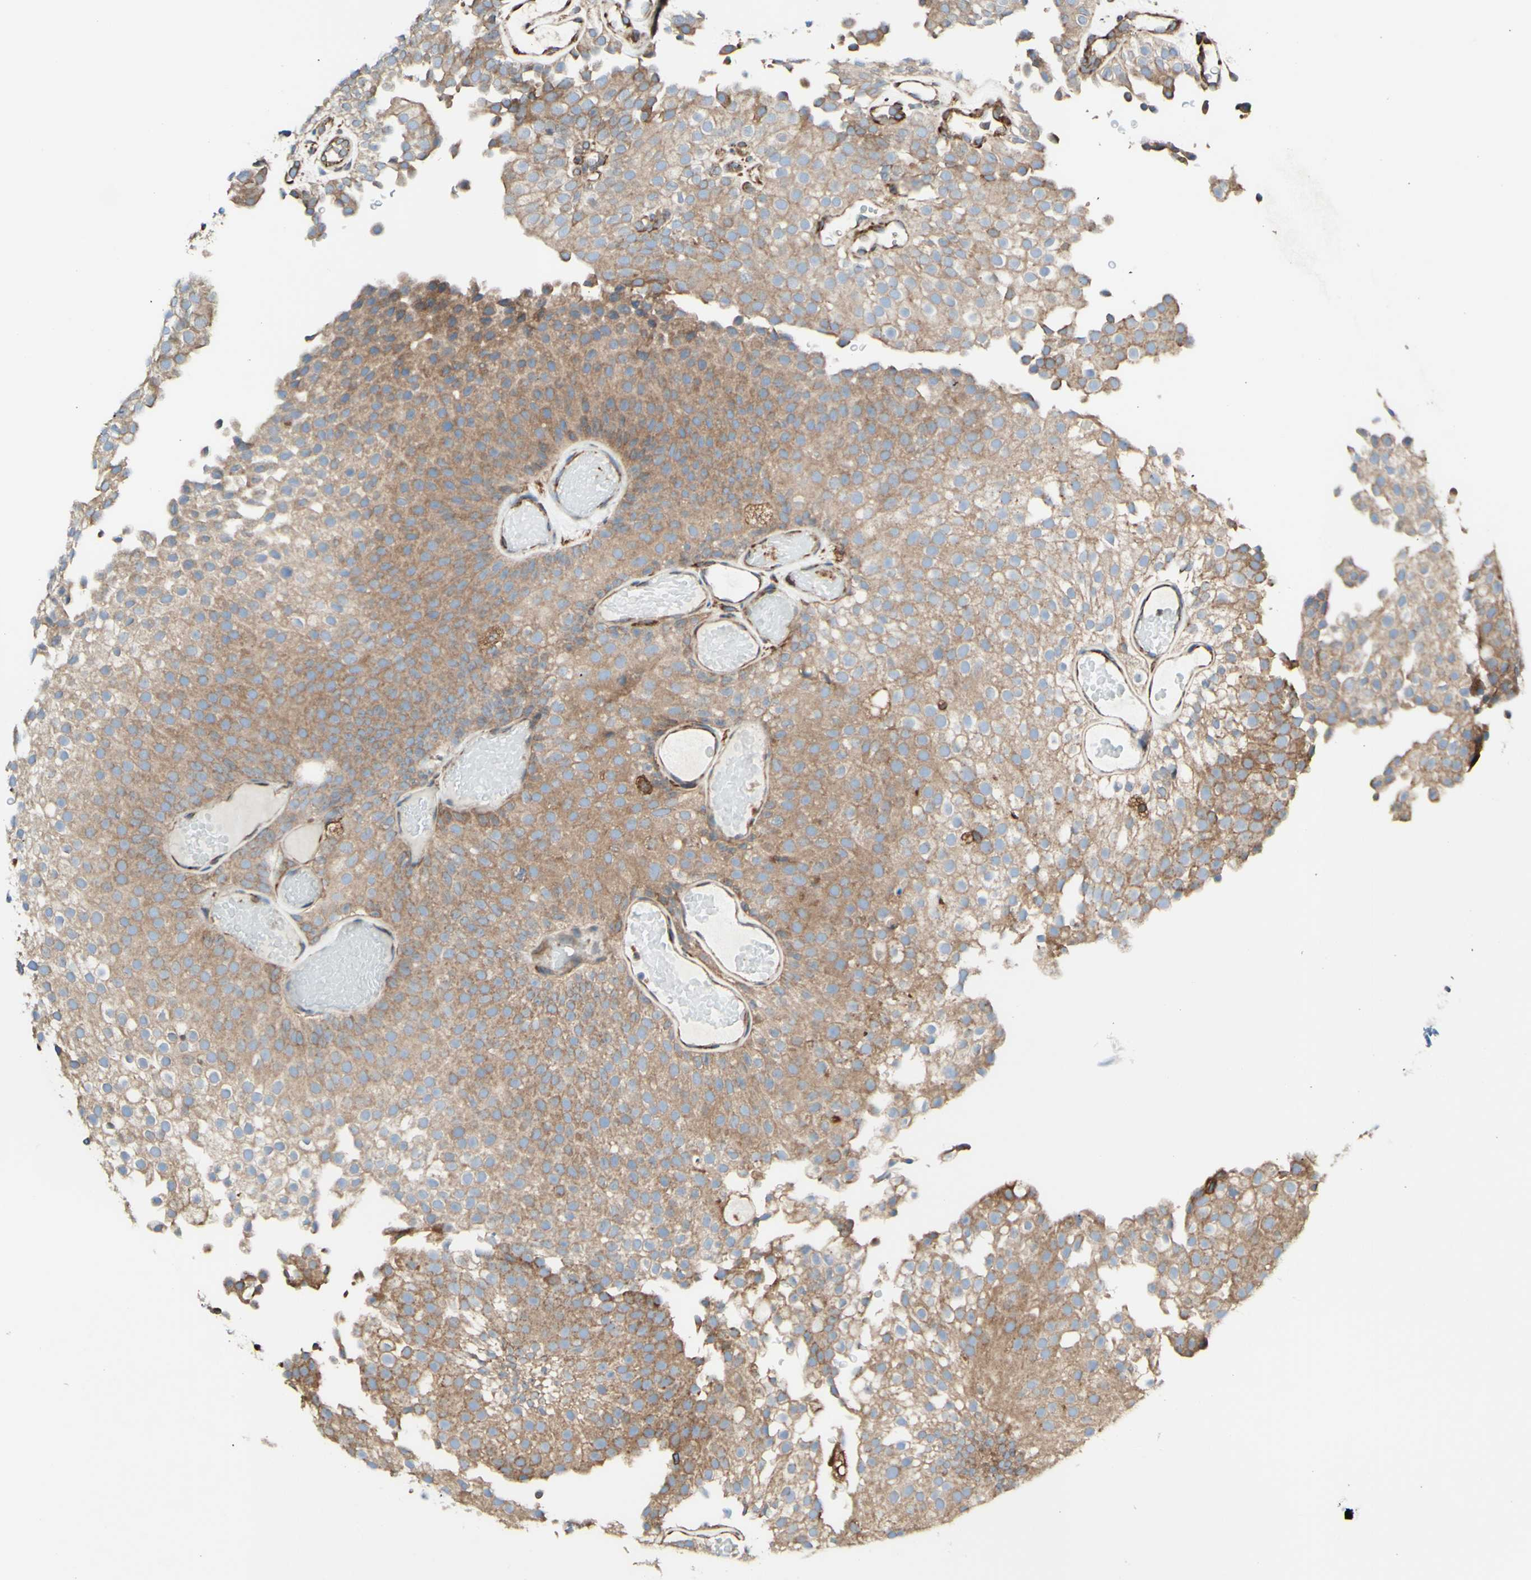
{"staining": {"intensity": "moderate", "quantity": ">75%", "location": "cytoplasmic/membranous"}, "tissue": "urothelial cancer", "cell_type": "Tumor cells", "image_type": "cancer", "snomed": [{"axis": "morphology", "description": "Urothelial carcinoma, Low grade"}, {"axis": "topography", "description": "Urinary bladder"}], "caption": "This image reveals urothelial carcinoma (low-grade) stained with immunohistochemistry (IHC) to label a protein in brown. The cytoplasmic/membranous of tumor cells show moderate positivity for the protein. Nuclei are counter-stained blue.", "gene": "DNAJB11", "patient": {"sex": "male", "age": 78}}